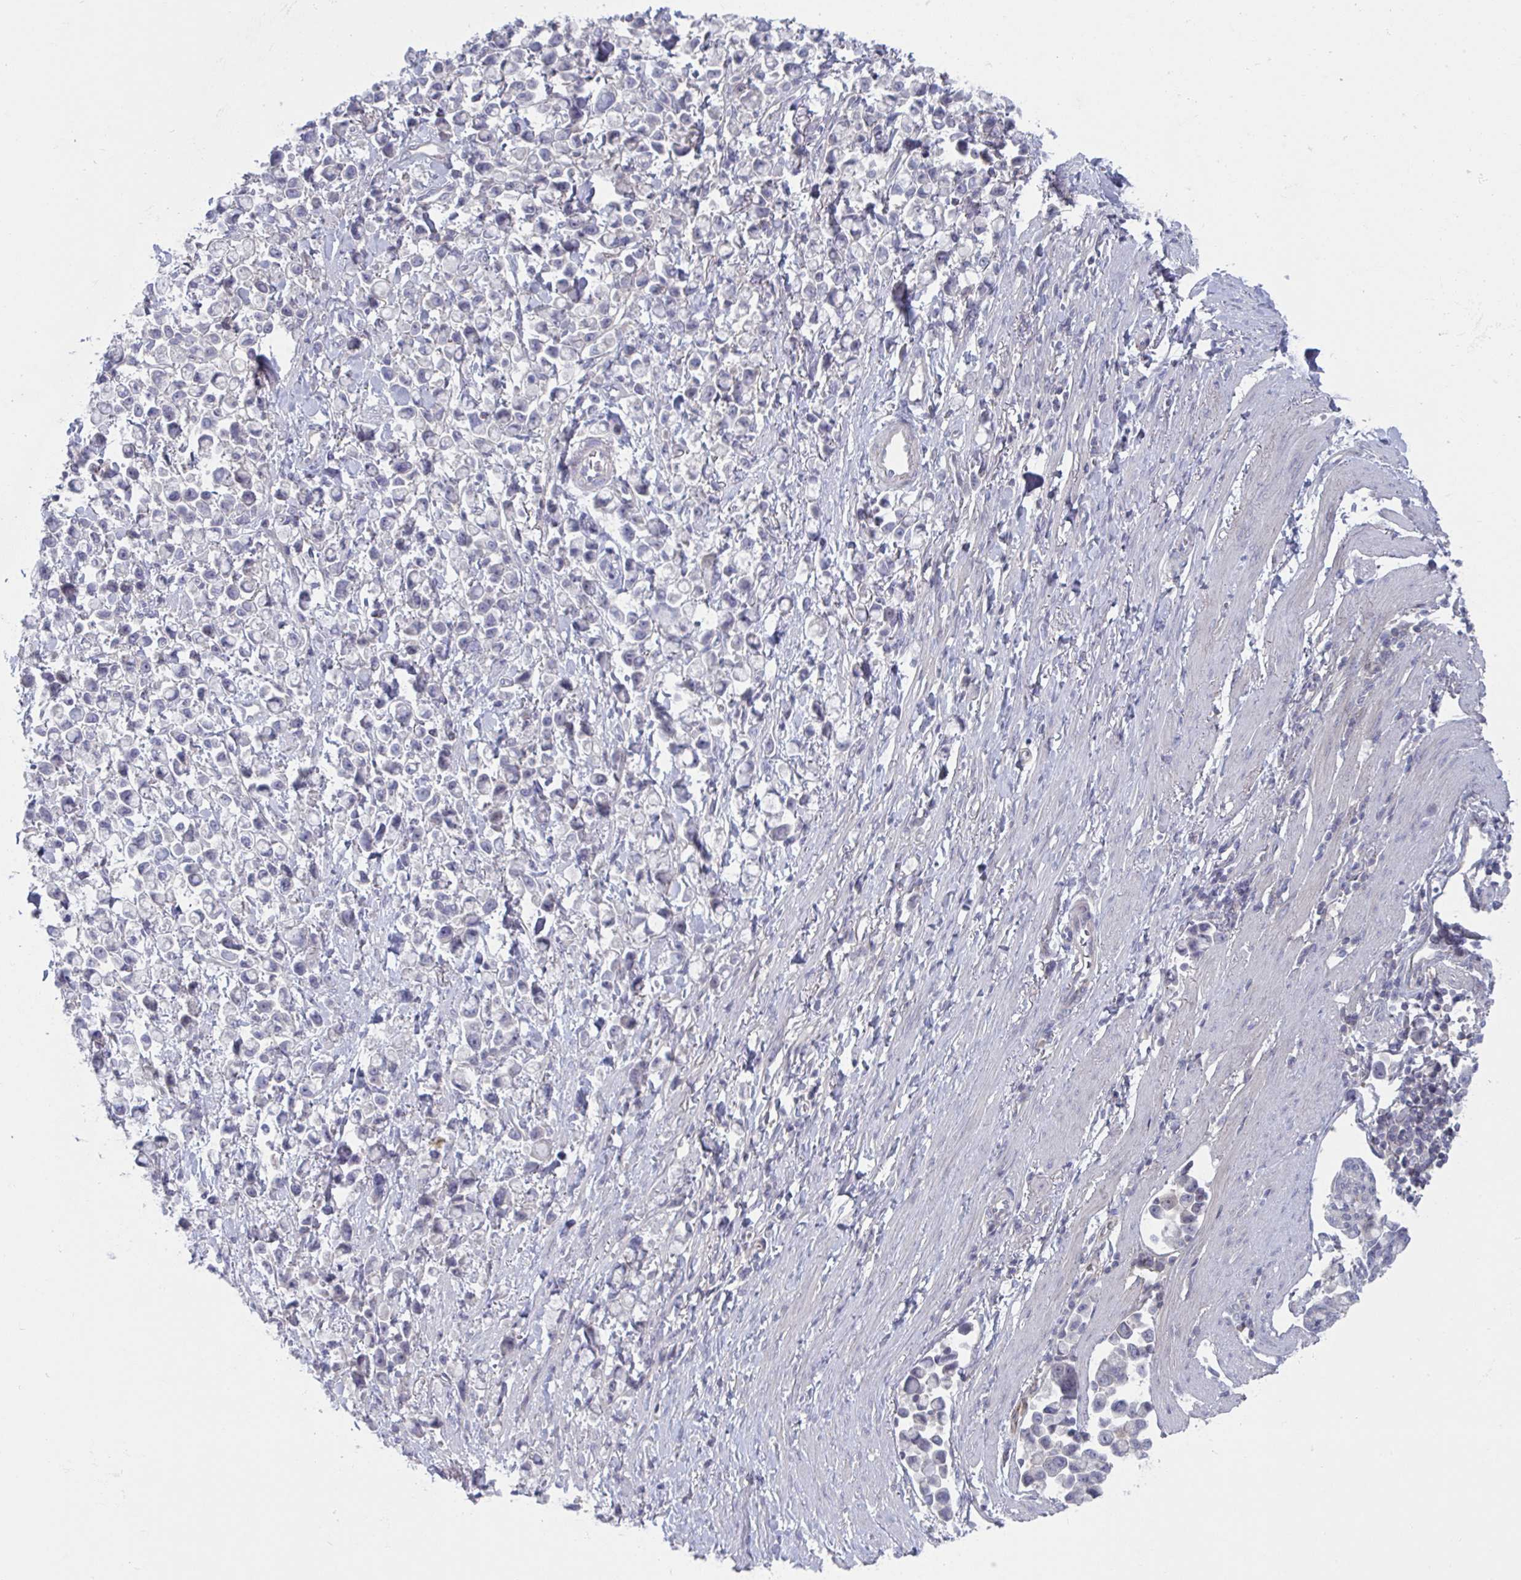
{"staining": {"intensity": "negative", "quantity": "none", "location": "none"}, "tissue": "stomach cancer", "cell_type": "Tumor cells", "image_type": "cancer", "snomed": [{"axis": "morphology", "description": "Adenocarcinoma, NOS"}, {"axis": "topography", "description": "Stomach"}], "caption": "Immunohistochemistry photomicrograph of neoplastic tissue: human adenocarcinoma (stomach) stained with DAB reveals no significant protein staining in tumor cells.", "gene": "STK26", "patient": {"sex": "female", "age": 81}}